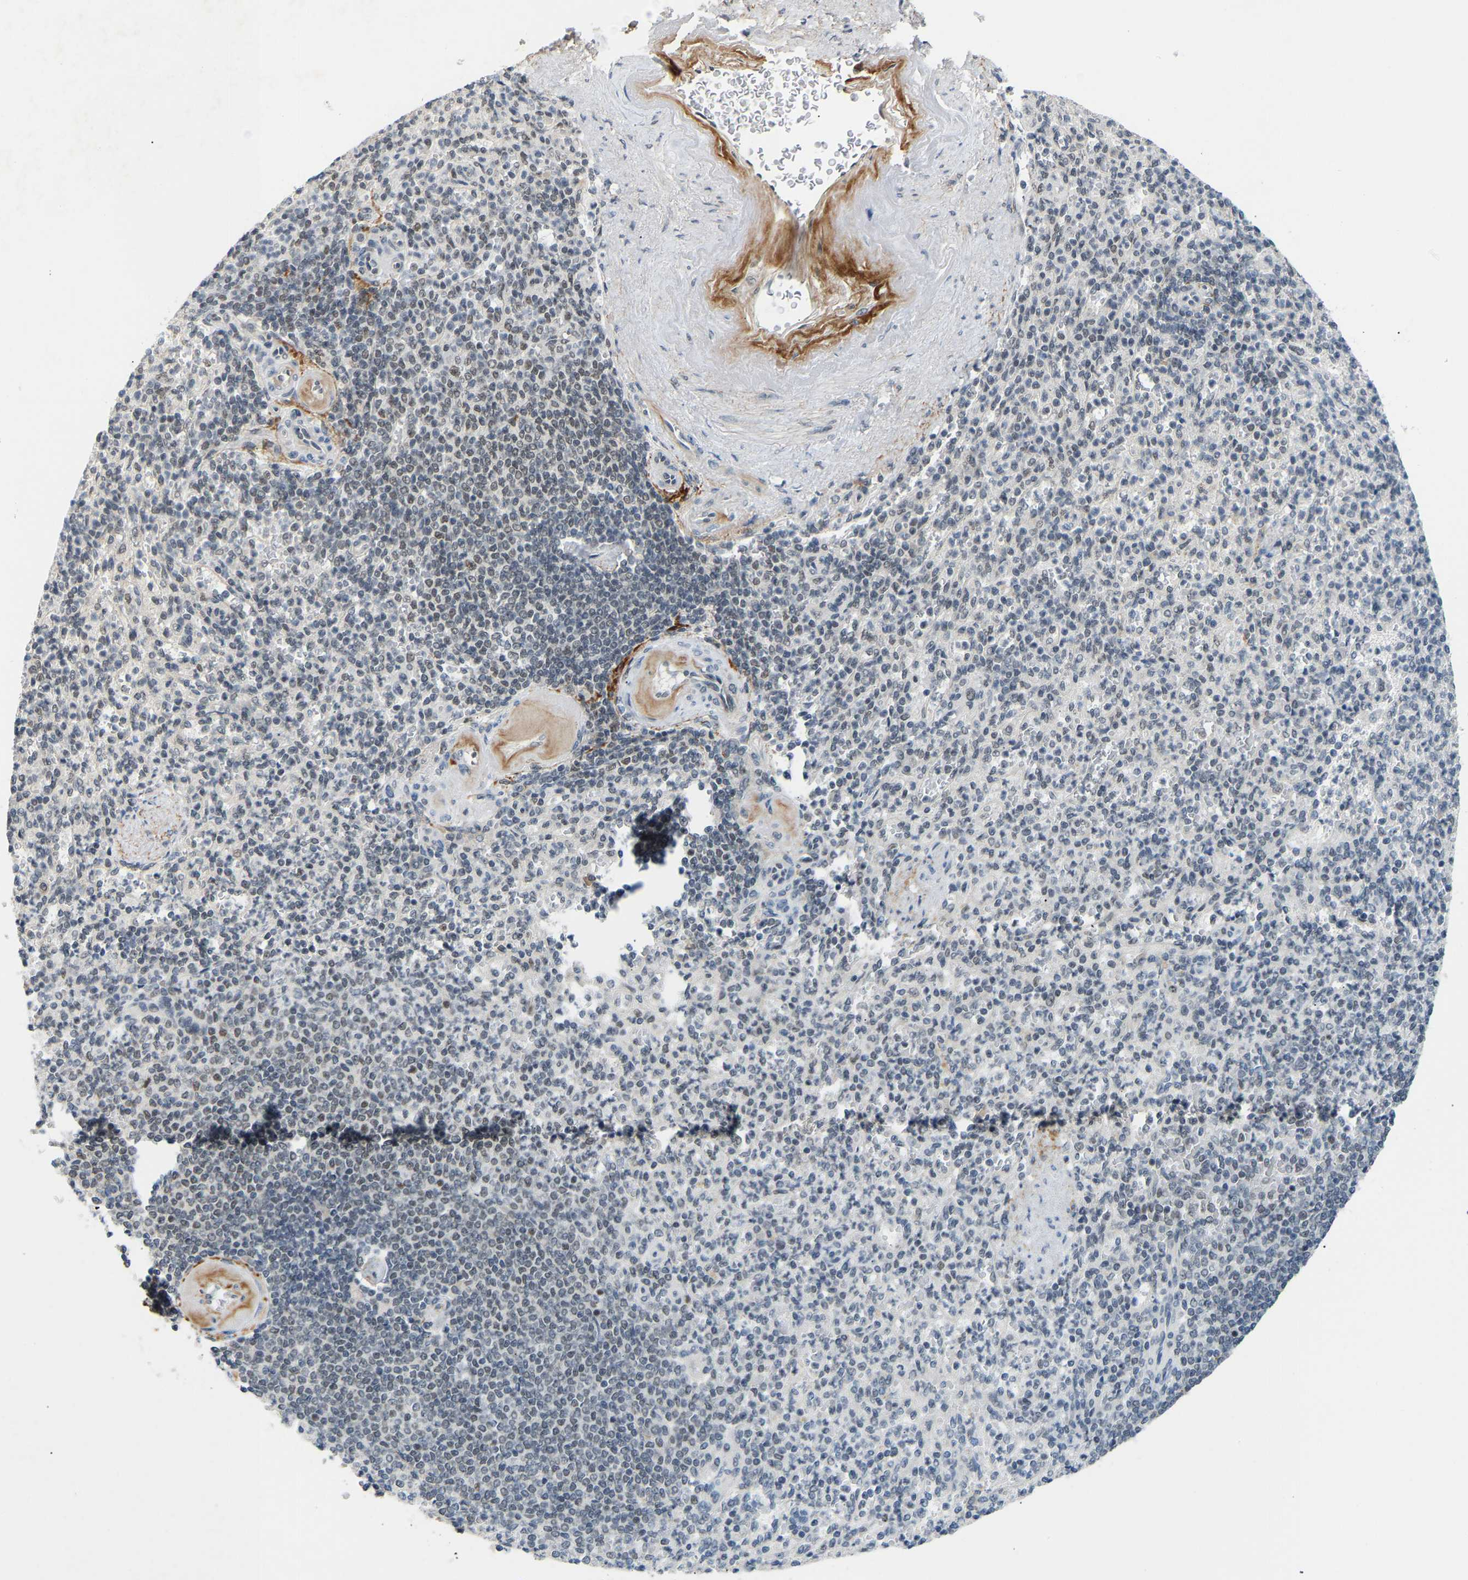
{"staining": {"intensity": "negative", "quantity": "none", "location": "none"}, "tissue": "spleen", "cell_type": "Cells in red pulp", "image_type": "normal", "snomed": [{"axis": "morphology", "description": "Normal tissue, NOS"}, {"axis": "topography", "description": "Spleen"}], "caption": "This is an immunohistochemistry (IHC) photomicrograph of benign human spleen. There is no staining in cells in red pulp.", "gene": "RBM15", "patient": {"sex": "female", "age": 74}}